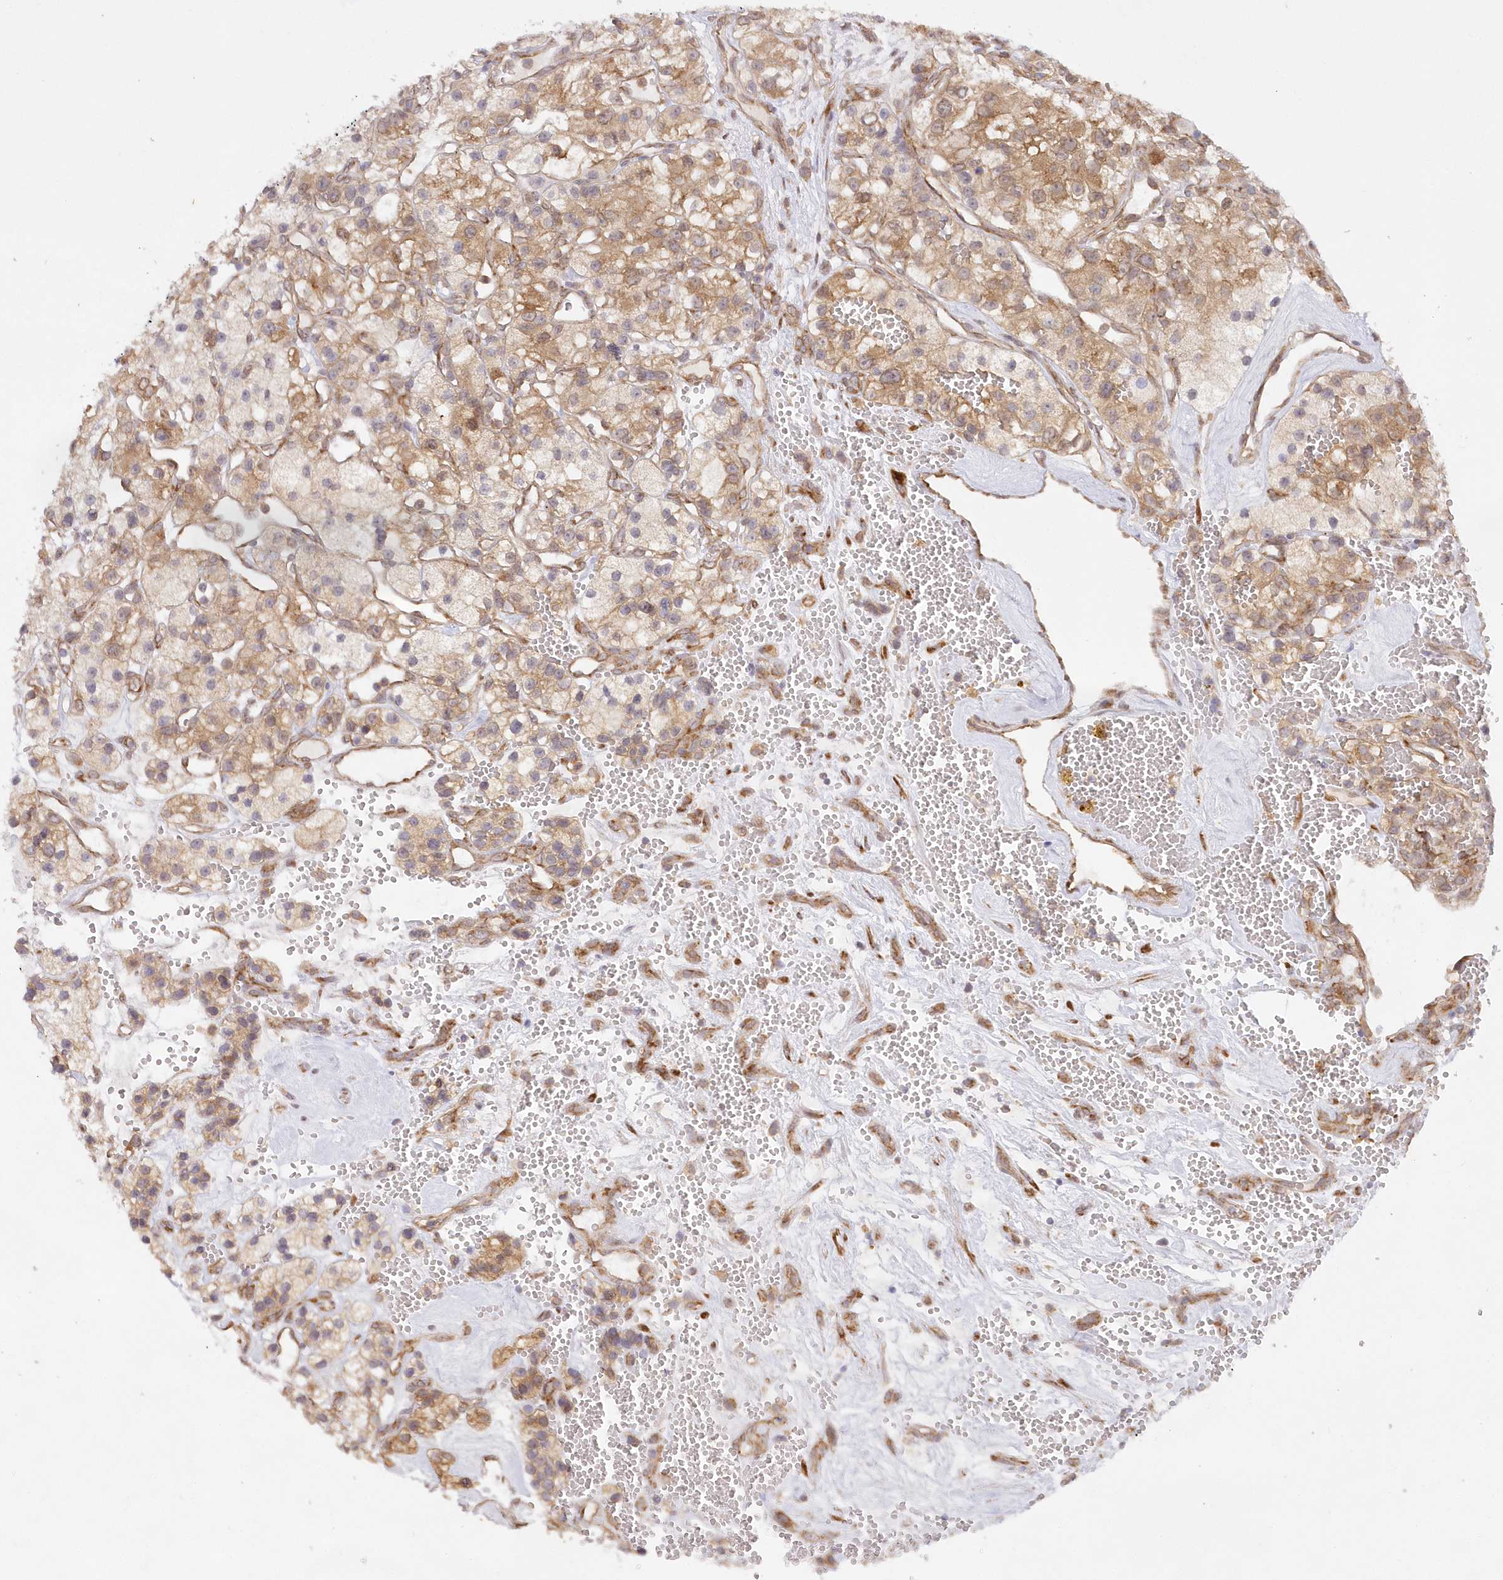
{"staining": {"intensity": "moderate", "quantity": ">75%", "location": "cytoplasmic/membranous"}, "tissue": "renal cancer", "cell_type": "Tumor cells", "image_type": "cancer", "snomed": [{"axis": "morphology", "description": "Adenocarcinoma, NOS"}, {"axis": "topography", "description": "Kidney"}], "caption": "DAB immunohistochemical staining of human adenocarcinoma (renal) displays moderate cytoplasmic/membranous protein positivity in approximately >75% of tumor cells.", "gene": "RNPEP", "patient": {"sex": "female", "age": 57}}